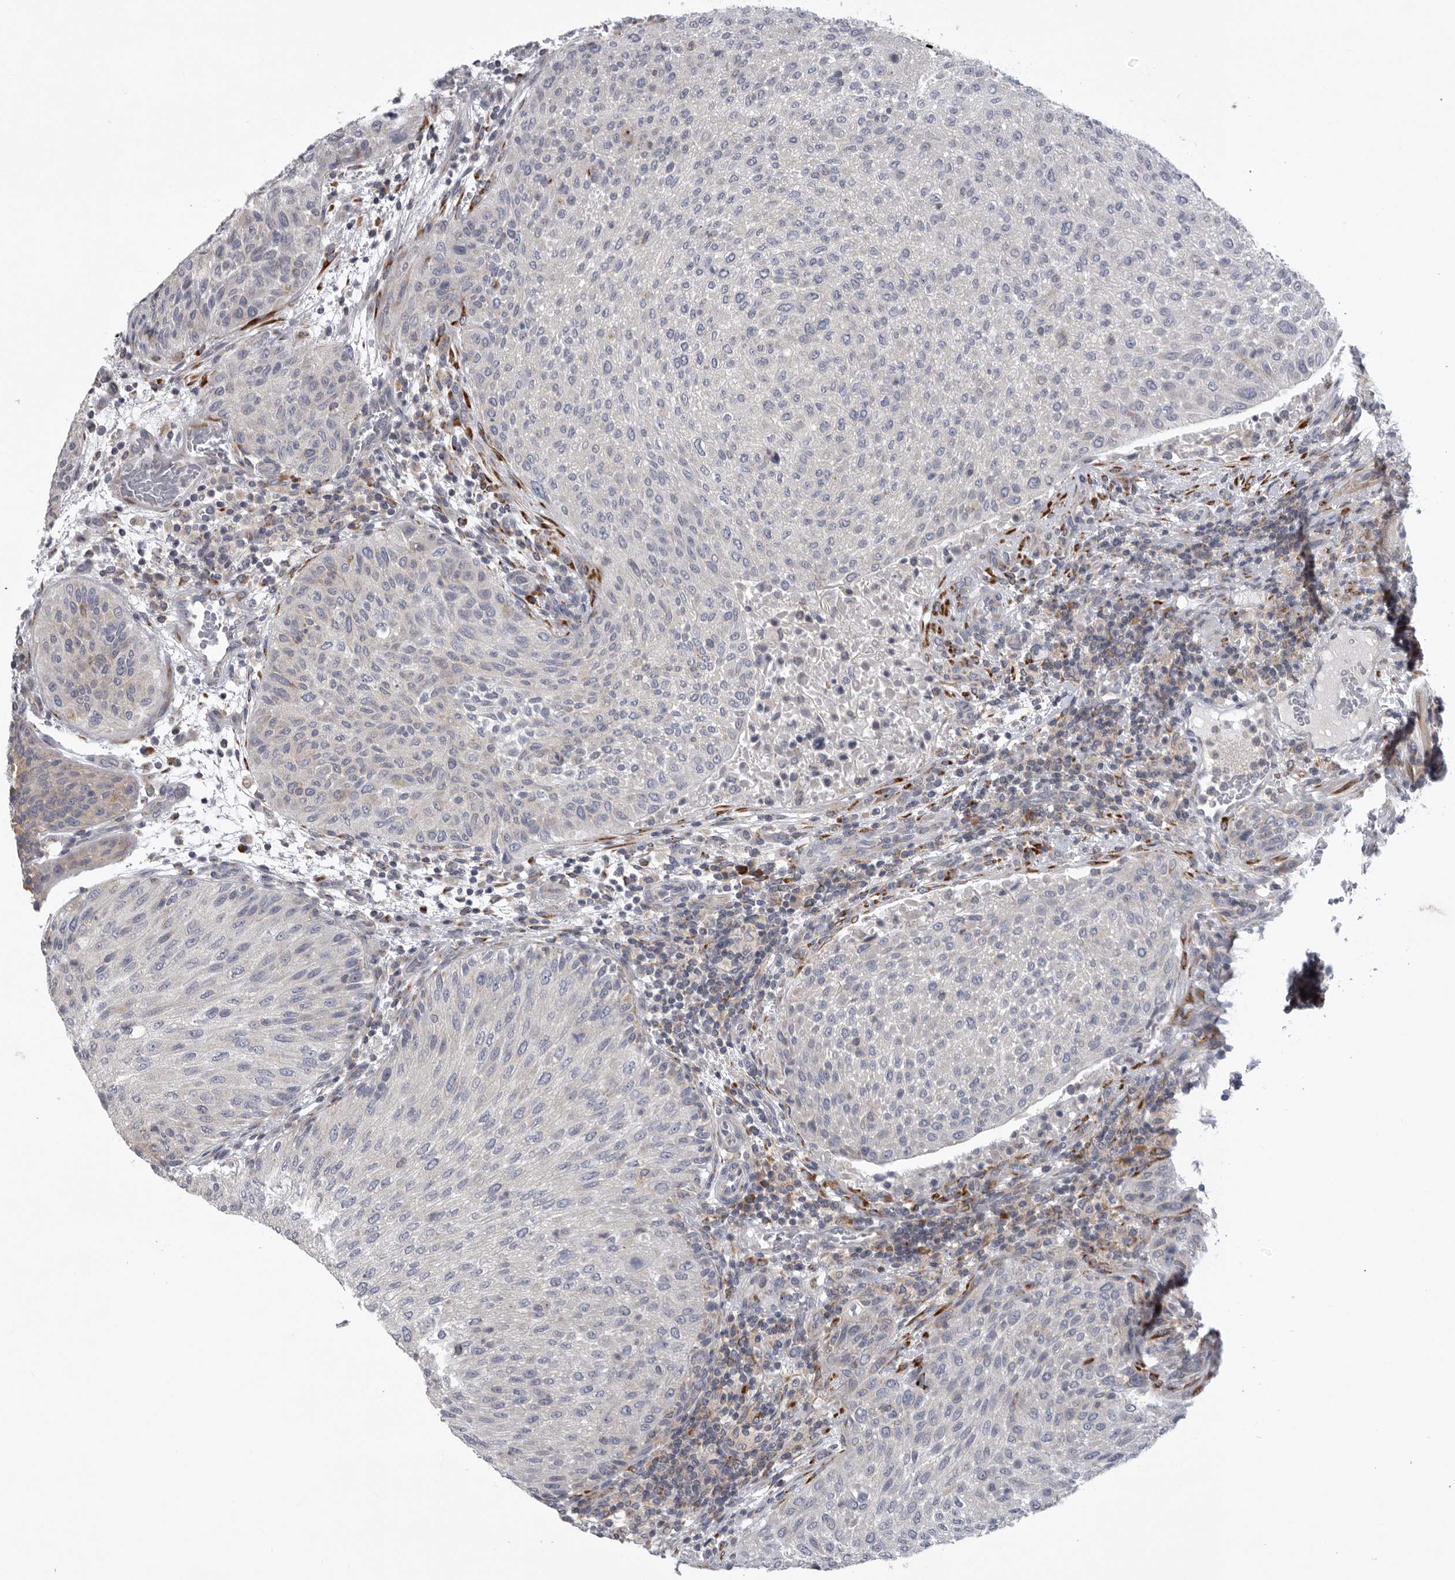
{"staining": {"intensity": "negative", "quantity": "none", "location": "none"}, "tissue": "urothelial cancer", "cell_type": "Tumor cells", "image_type": "cancer", "snomed": [{"axis": "morphology", "description": "Urothelial carcinoma, Low grade"}, {"axis": "morphology", "description": "Urothelial carcinoma, High grade"}, {"axis": "topography", "description": "Urinary bladder"}], "caption": "Tumor cells show no significant protein positivity in urothelial cancer.", "gene": "USP24", "patient": {"sex": "male", "age": 35}}